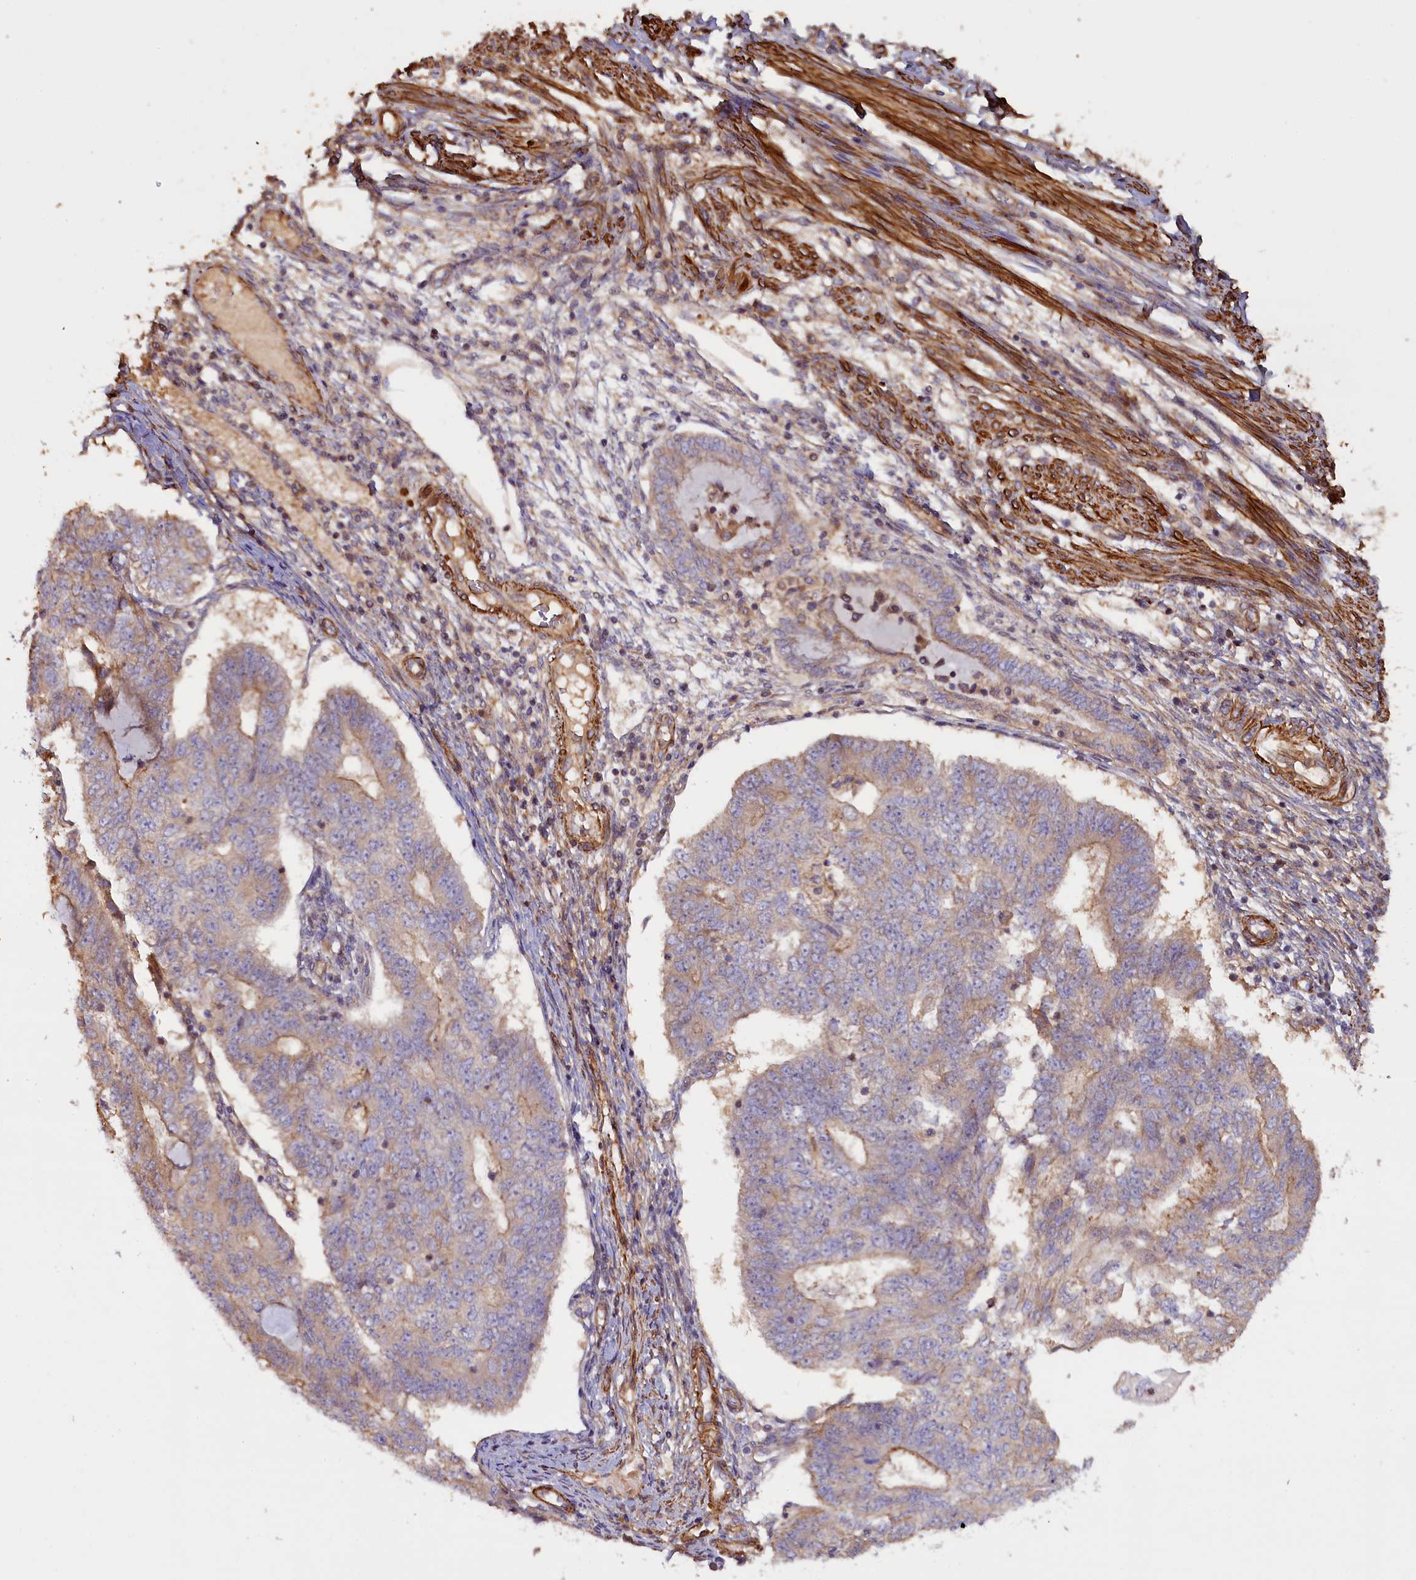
{"staining": {"intensity": "moderate", "quantity": "<25%", "location": "cytoplasmic/membranous"}, "tissue": "endometrial cancer", "cell_type": "Tumor cells", "image_type": "cancer", "snomed": [{"axis": "morphology", "description": "Adenocarcinoma, NOS"}, {"axis": "topography", "description": "Endometrium"}], "caption": "Immunohistochemical staining of human endometrial cancer exhibits low levels of moderate cytoplasmic/membranous positivity in about <25% of tumor cells.", "gene": "FUZ", "patient": {"sex": "female", "age": 32}}